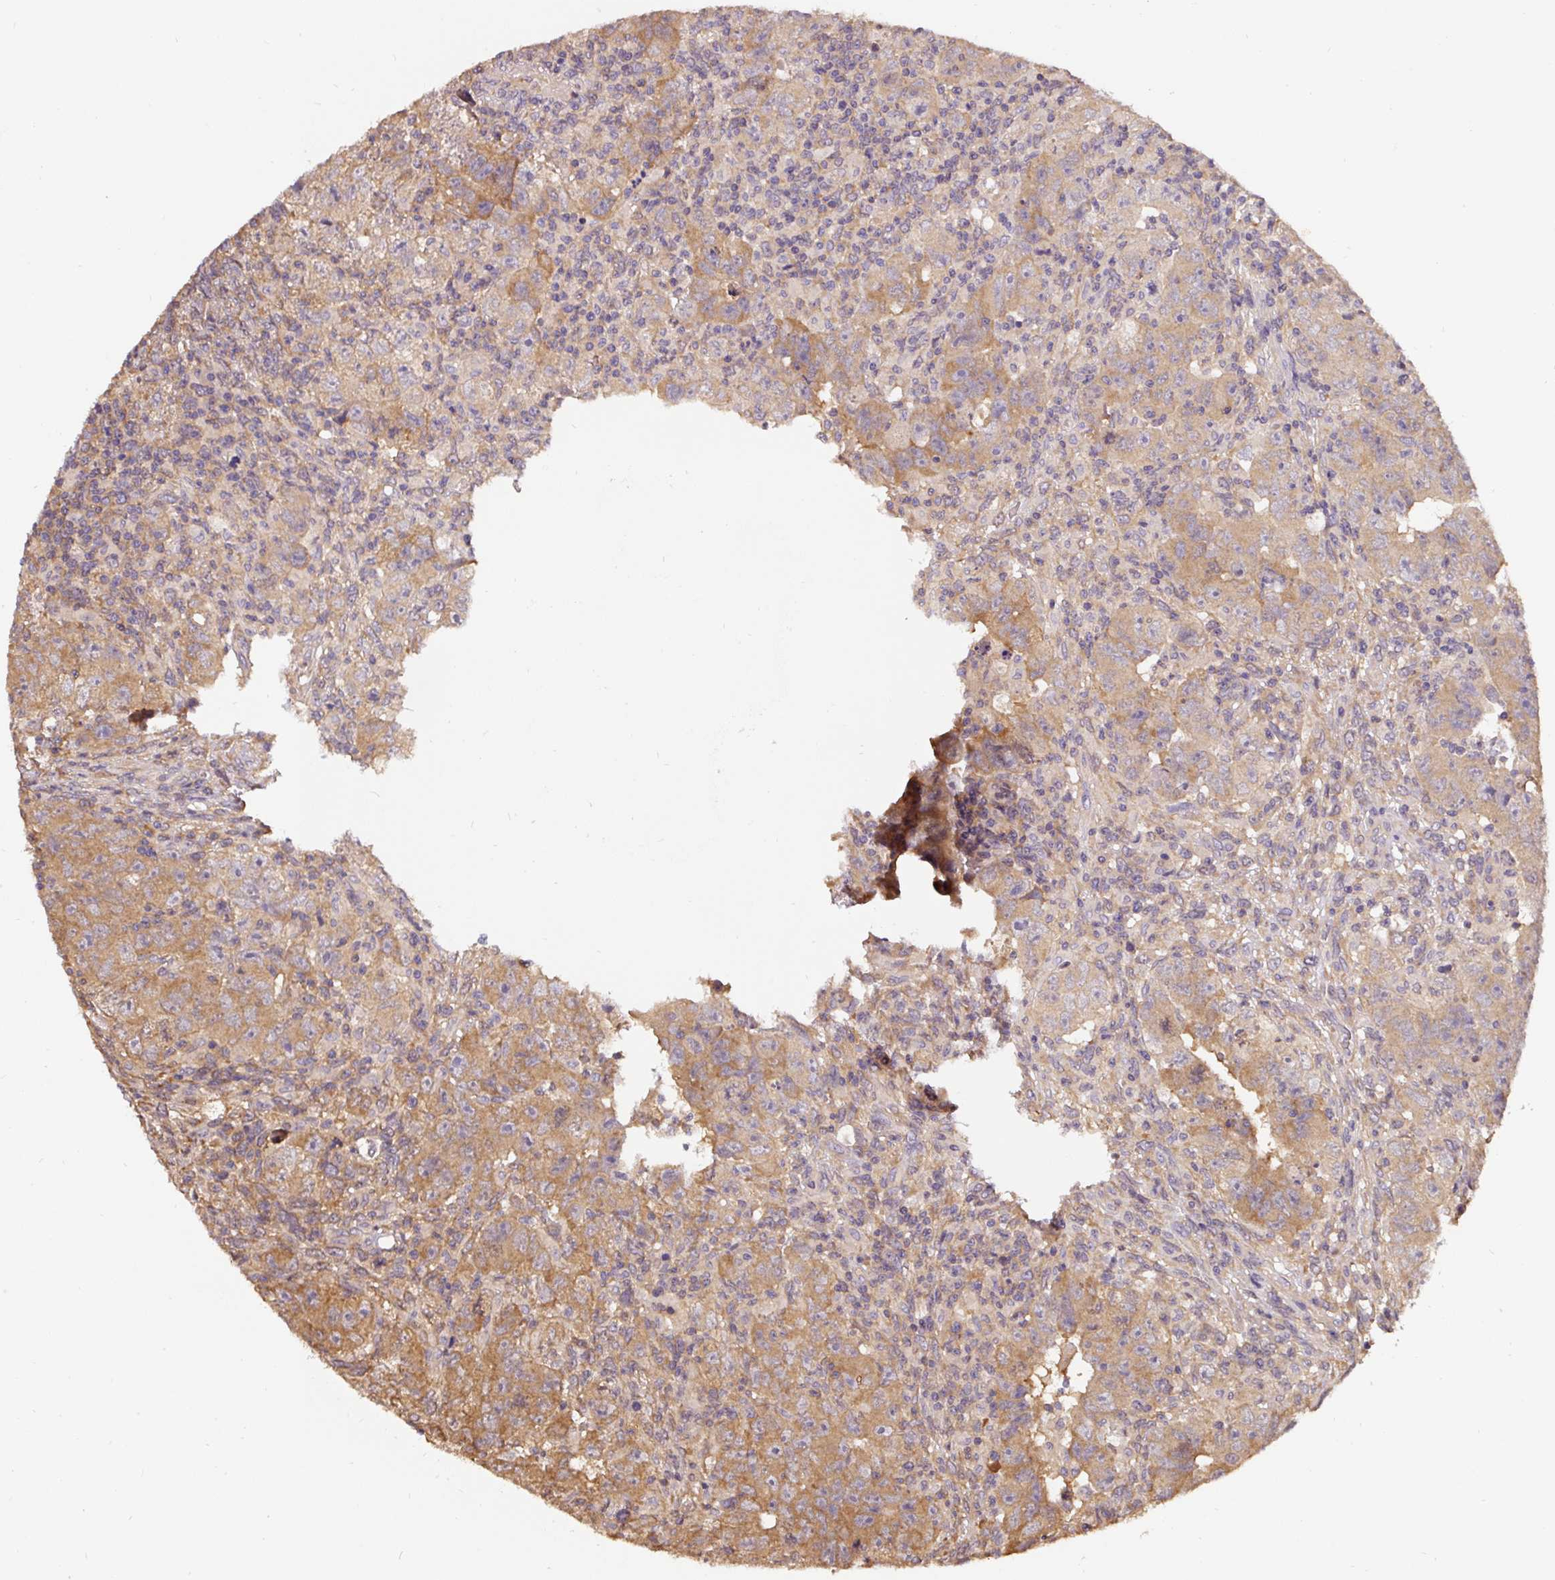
{"staining": {"intensity": "moderate", "quantity": ">75%", "location": "cytoplasmic/membranous"}, "tissue": "testis cancer", "cell_type": "Tumor cells", "image_type": "cancer", "snomed": [{"axis": "morphology", "description": "Carcinoma, Embryonal, NOS"}, {"axis": "topography", "description": "Testis"}], "caption": "A brown stain highlights moderate cytoplasmic/membranous expression of a protein in human testis cancer tumor cells. (brown staining indicates protein expression, while blue staining denotes nuclei).", "gene": "ST13", "patient": {"sex": "male", "age": 24}}